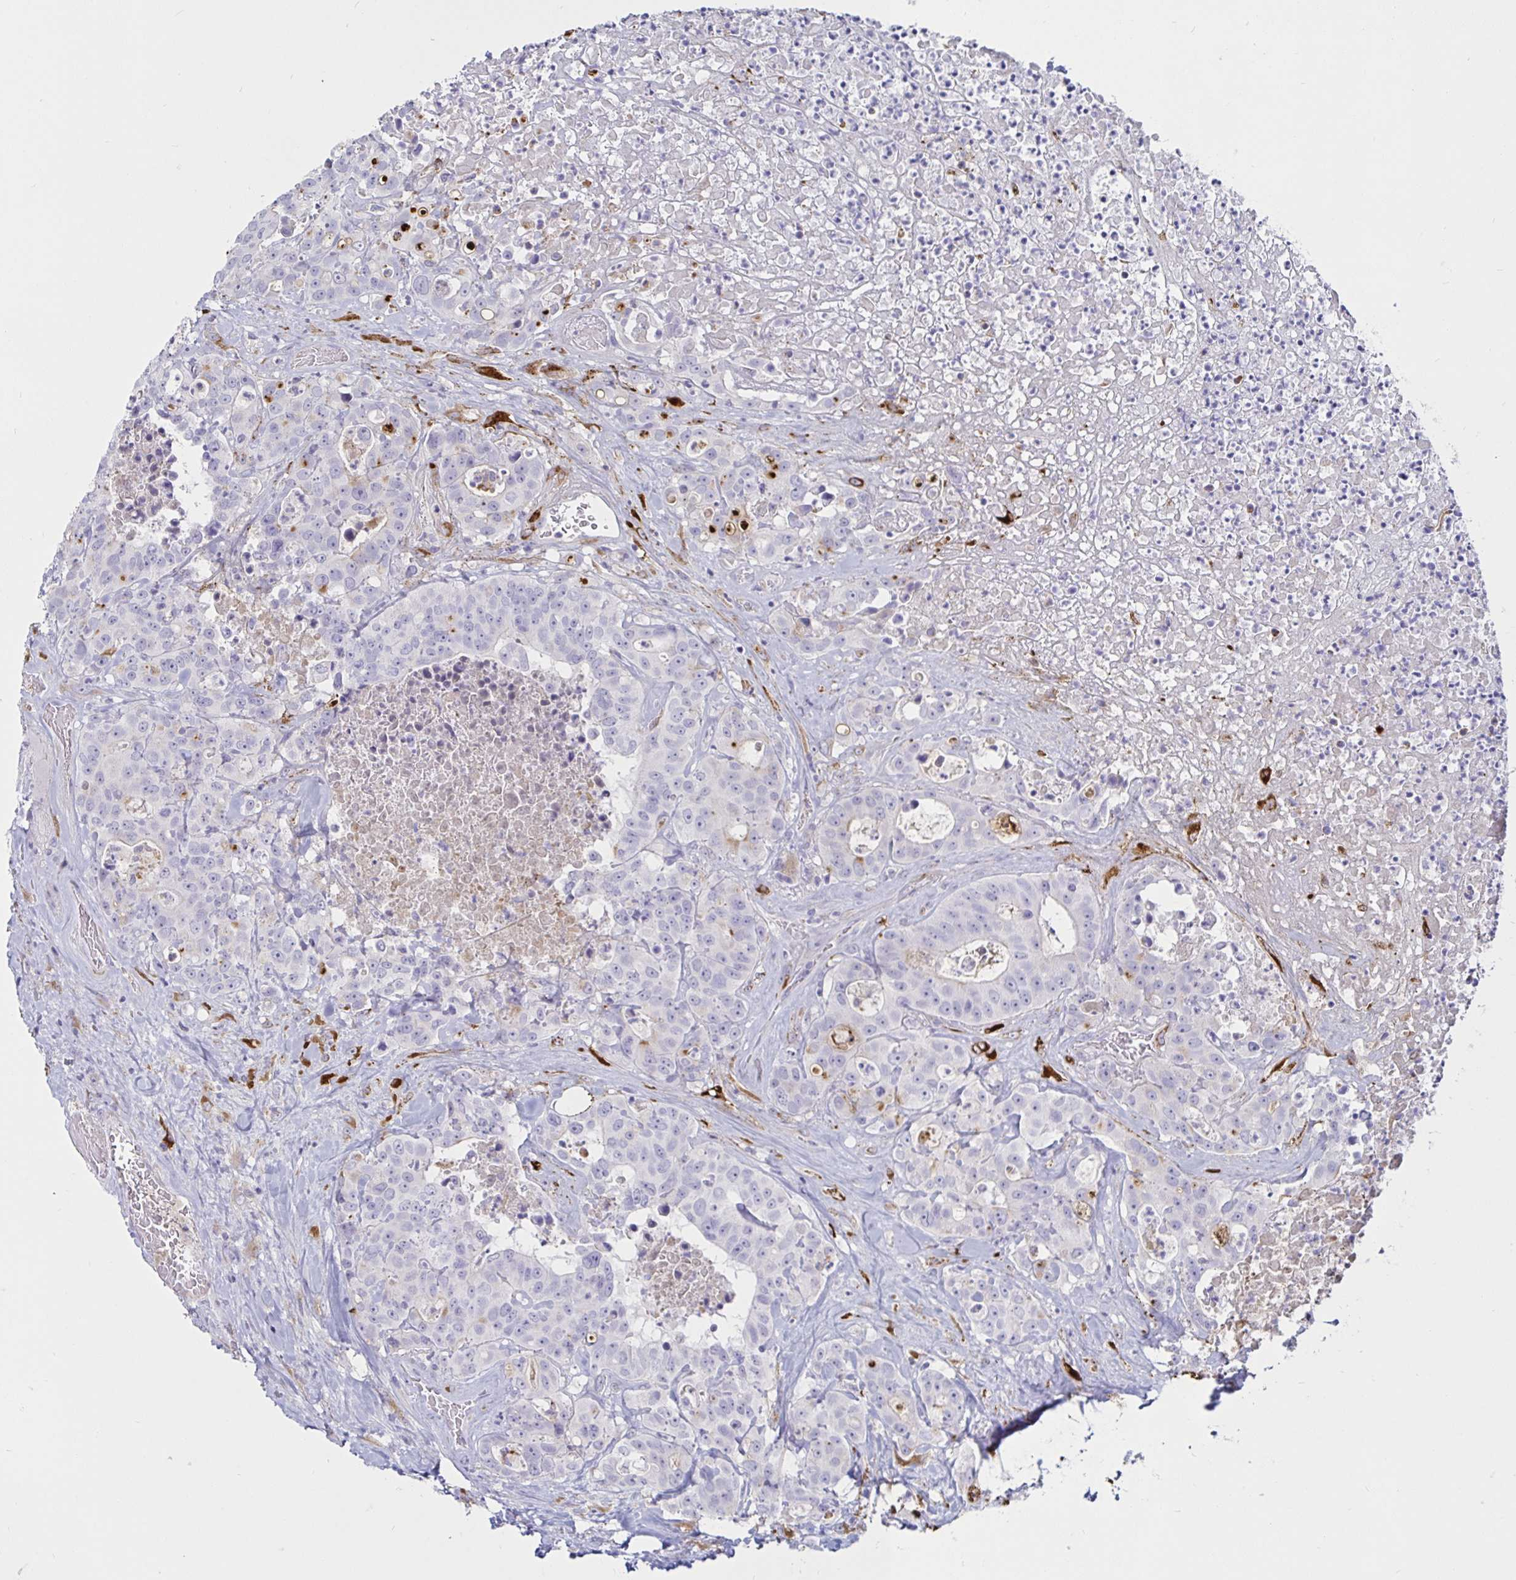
{"staining": {"intensity": "negative", "quantity": "none", "location": "none"}, "tissue": "colorectal cancer", "cell_type": "Tumor cells", "image_type": "cancer", "snomed": [{"axis": "morphology", "description": "Adenocarcinoma, NOS"}, {"axis": "topography", "description": "Rectum"}], "caption": "Tumor cells are negative for protein expression in human colorectal adenocarcinoma. Brightfield microscopy of IHC stained with DAB (3,3'-diaminobenzidine) (brown) and hematoxylin (blue), captured at high magnification.", "gene": "TIMP1", "patient": {"sex": "female", "age": 62}}